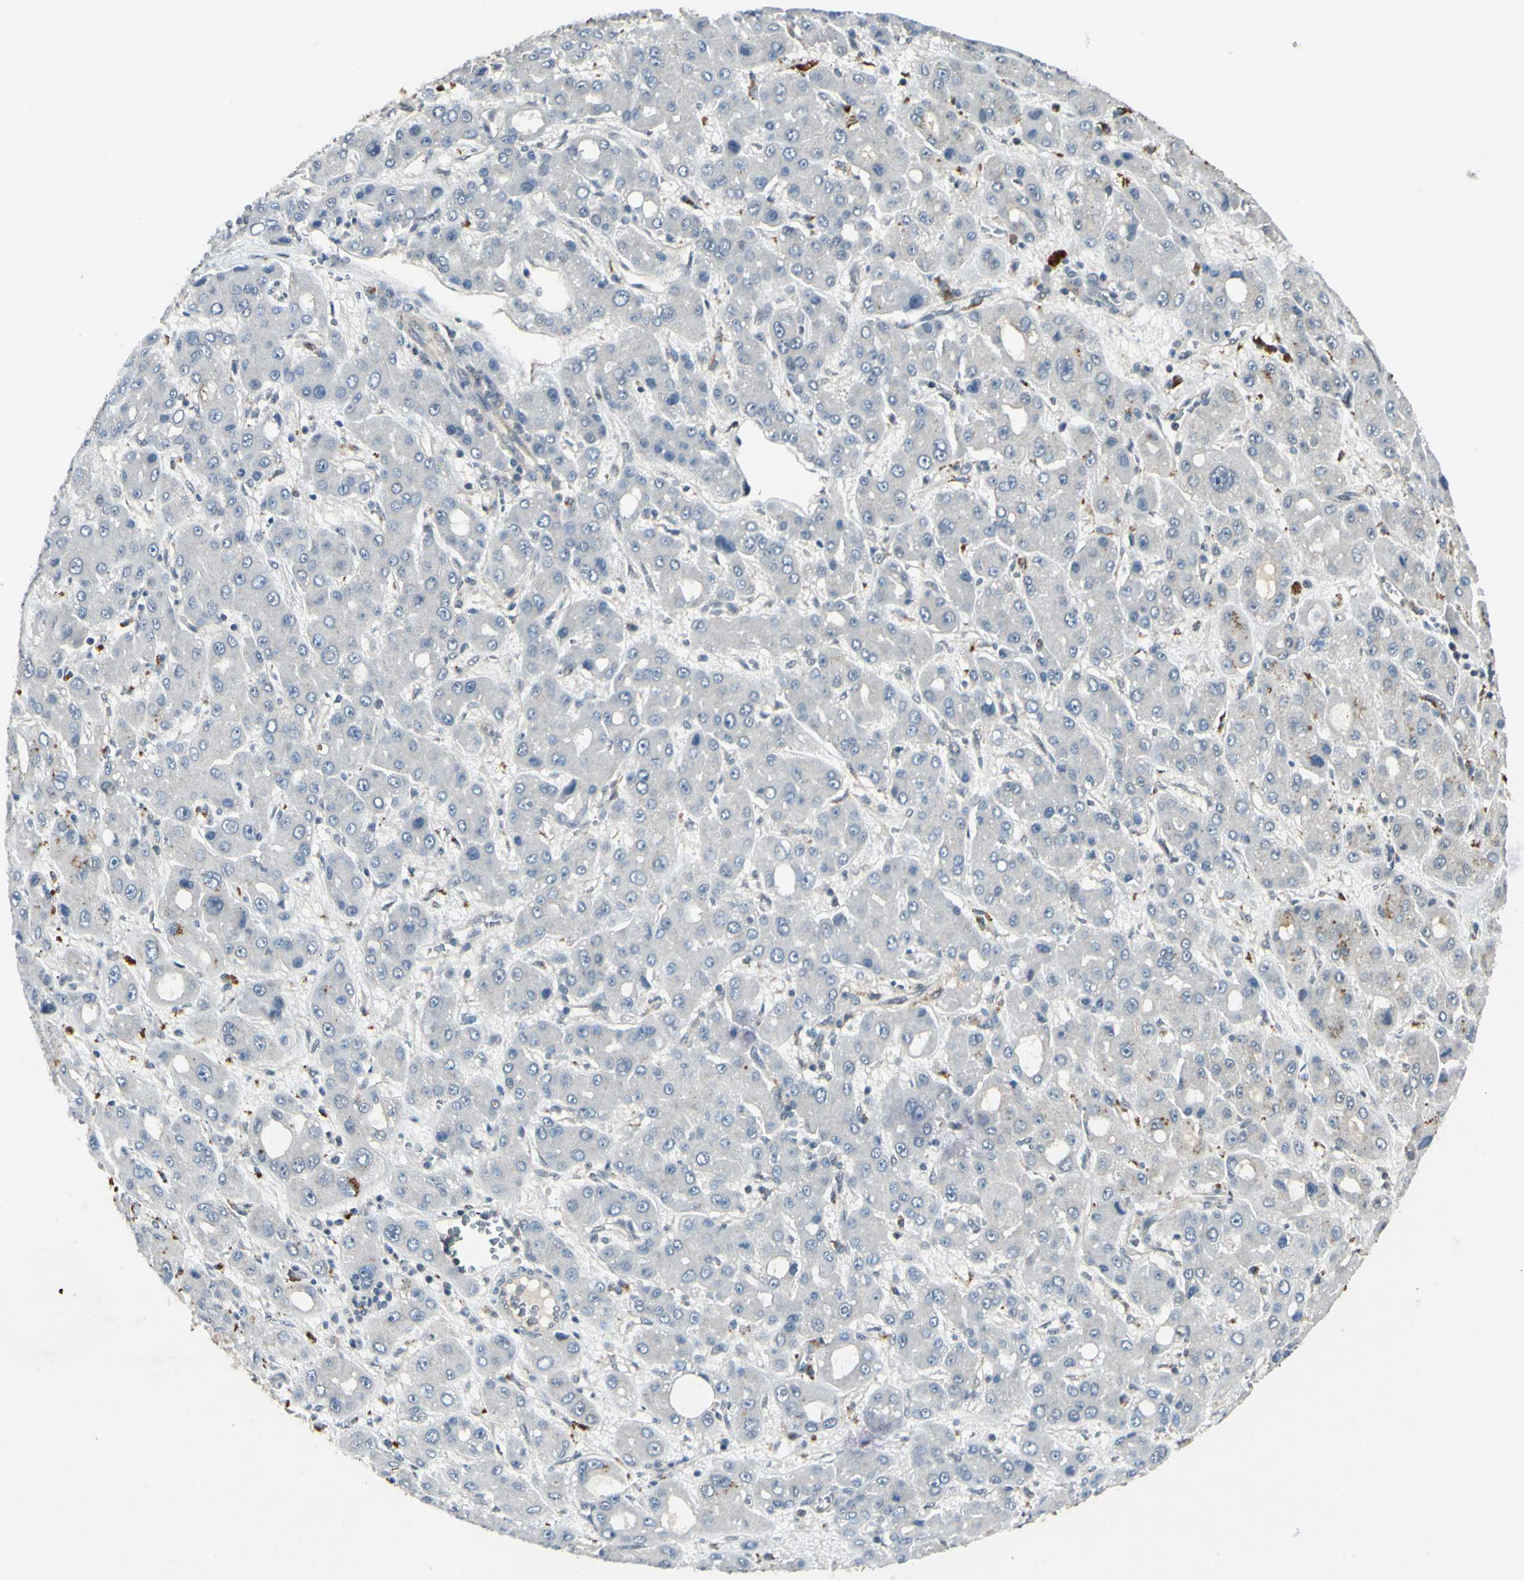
{"staining": {"intensity": "negative", "quantity": "none", "location": "none"}, "tissue": "liver cancer", "cell_type": "Tumor cells", "image_type": "cancer", "snomed": [{"axis": "morphology", "description": "Carcinoma, Hepatocellular, NOS"}, {"axis": "topography", "description": "Liver"}], "caption": "Hepatocellular carcinoma (liver) was stained to show a protein in brown. There is no significant positivity in tumor cells.", "gene": "PSMD5", "patient": {"sex": "male", "age": 55}}